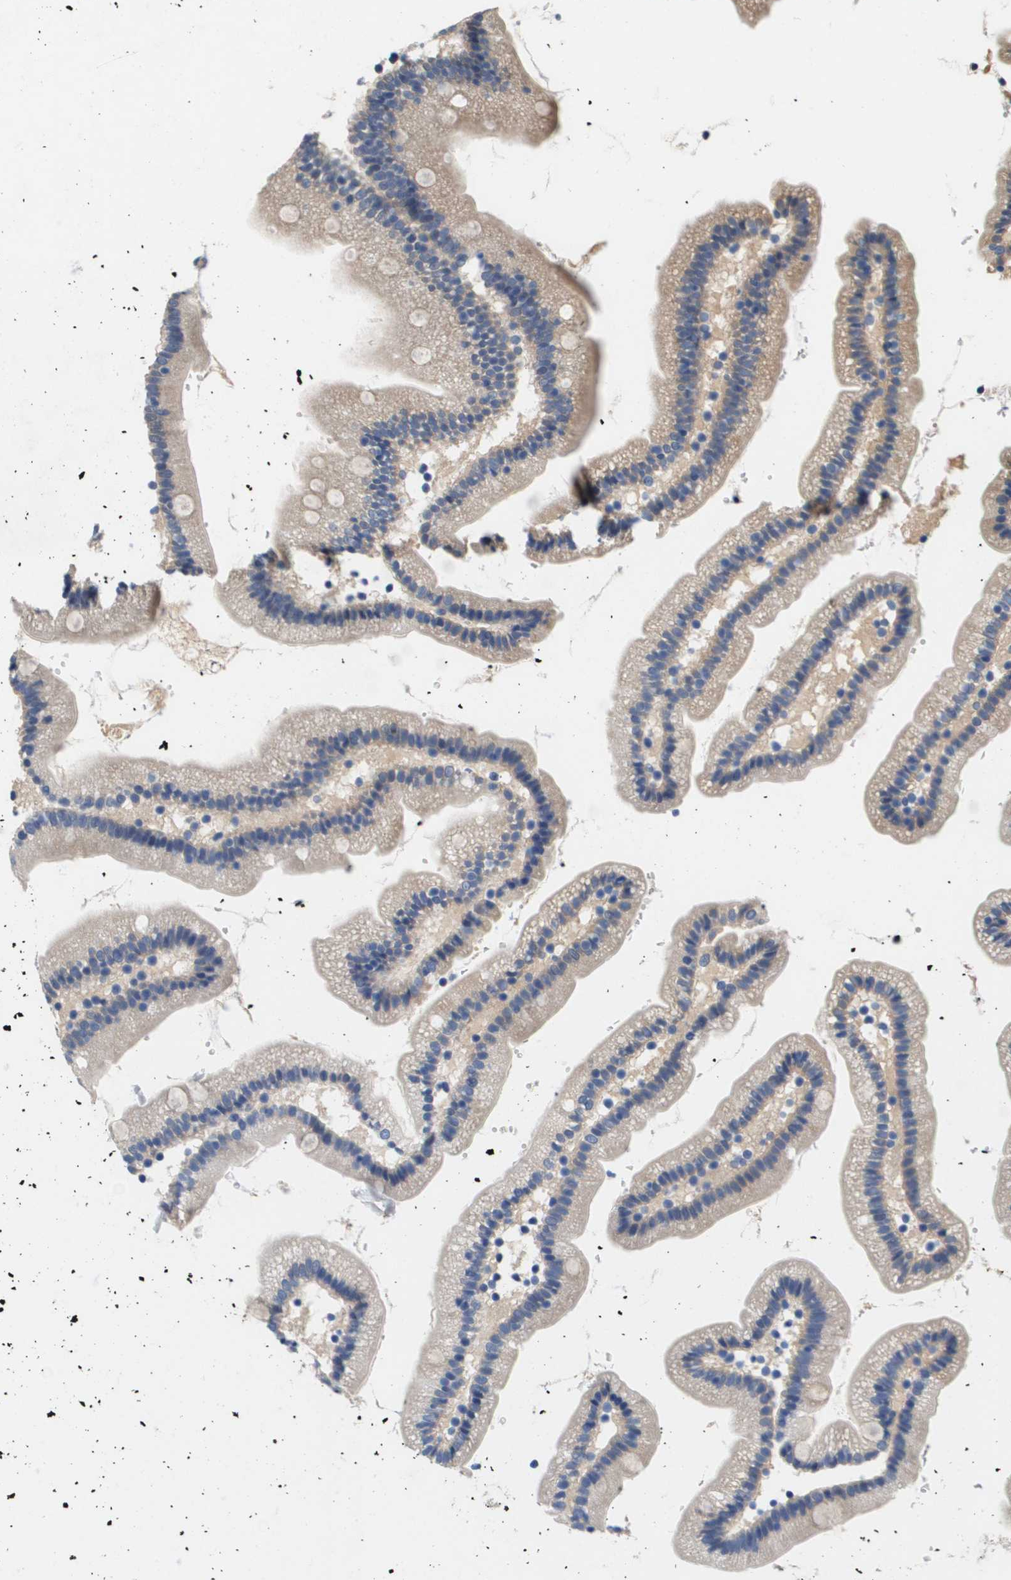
{"staining": {"intensity": "weak", "quantity": "<25%", "location": "cytoplasmic/membranous"}, "tissue": "duodenum", "cell_type": "Glandular cells", "image_type": "normal", "snomed": [{"axis": "morphology", "description": "Normal tissue, NOS"}, {"axis": "topography", "description": "Duodenum"}], "caption": "High power microscopy micrograph of an immunohistochemistry micrograph of benign duodenum, revealing no significant positivity in glandular cells. Brightfield microscopy of immunohistochemistry (IHC) stained with DAB (3,3'-diaminobenzidine) (brown) and hematoxylin (blue), captured at high magnification.", "gene": "CAPN11", "patient": {"sex": "male", "age": 66}}